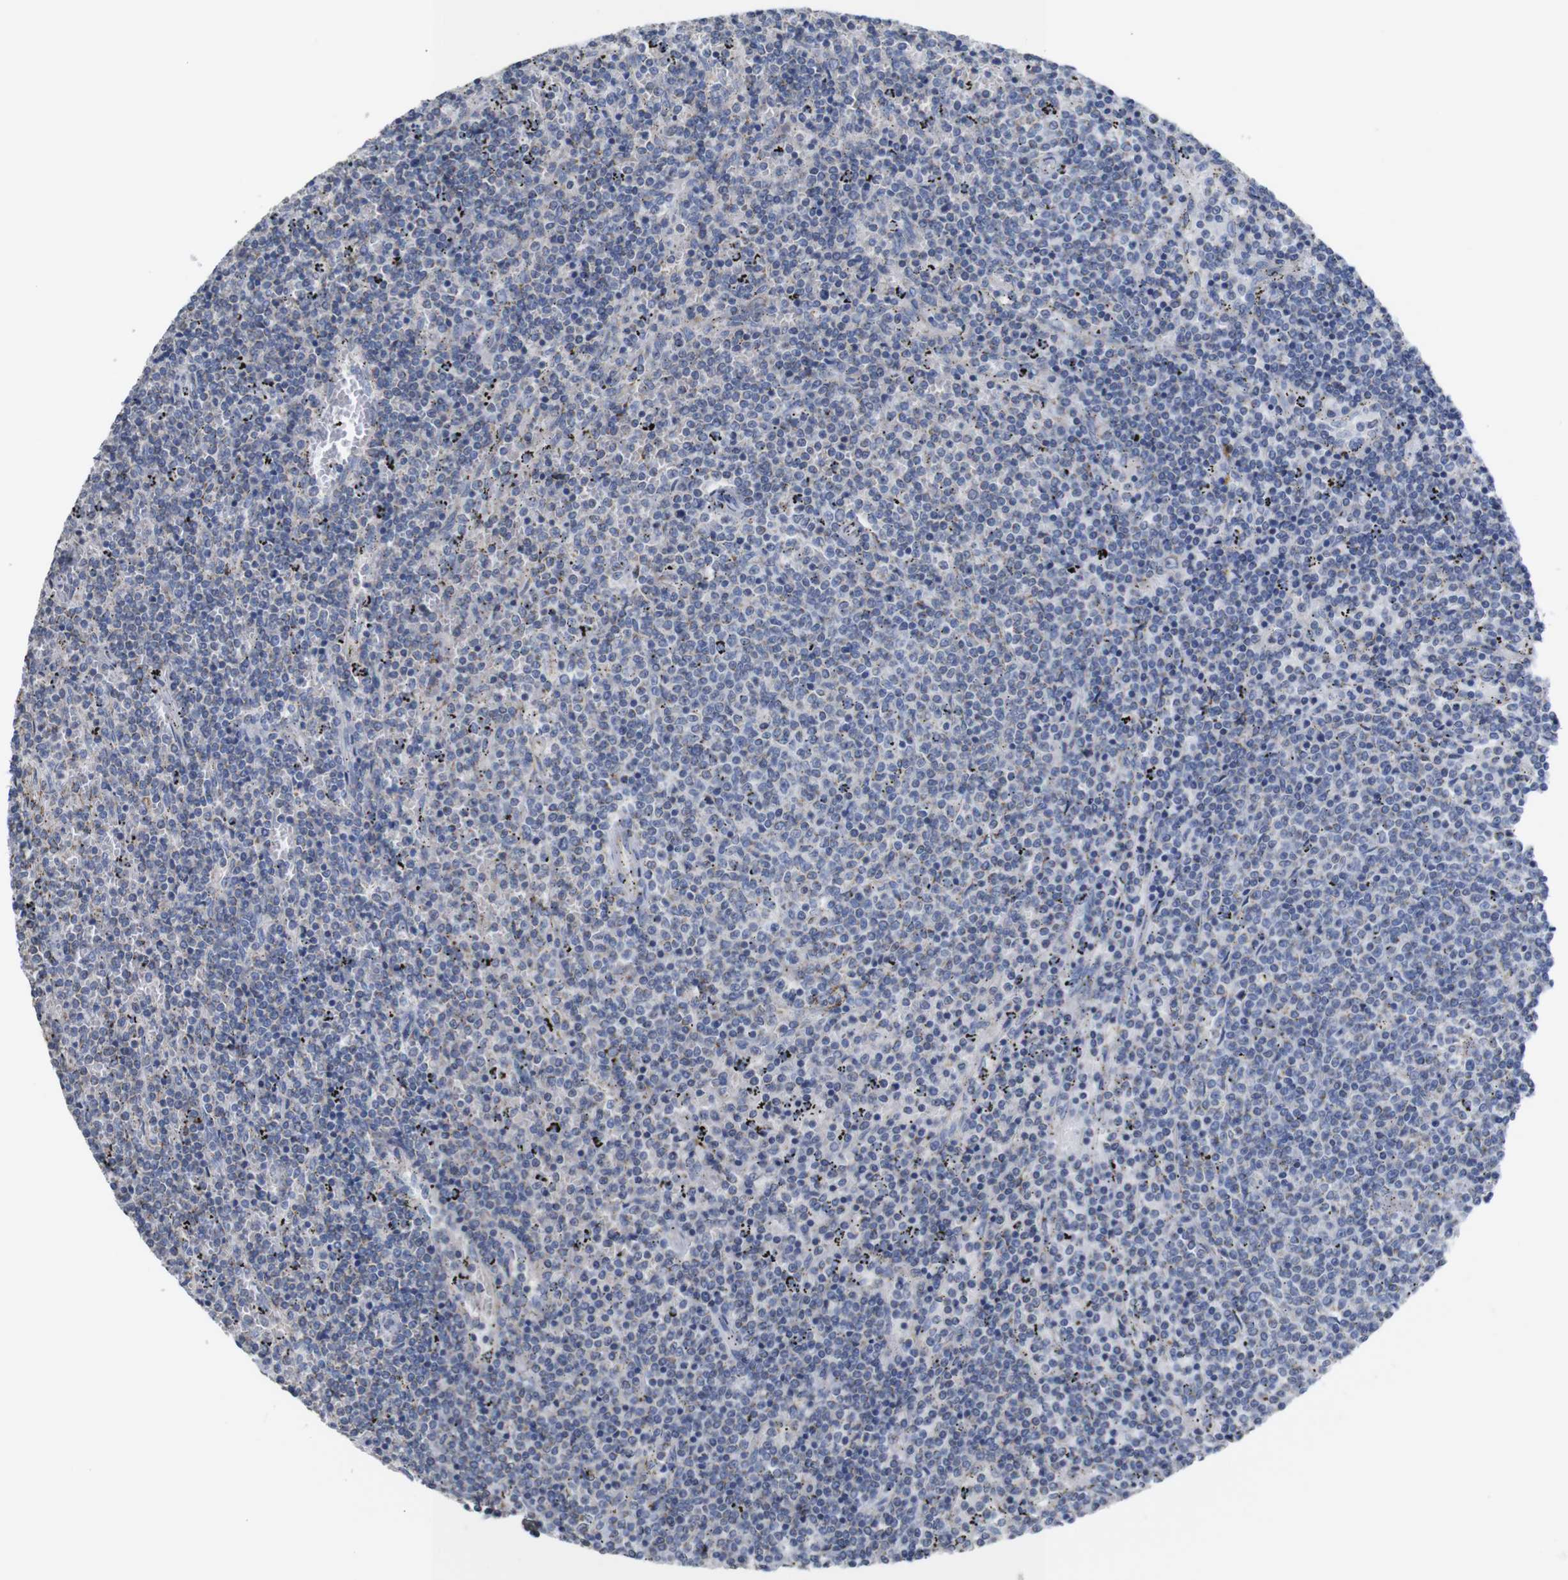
{"staining": {"intensity": "negative", "quantity": "none", "location": "none"}, "tissue": "lymphoma", "cell_type": "Tumor cells", "image_type": "cancer", "snomed": [{"axis": "morphology", "description": "Malignant lymphoma, non-Hodgkin's type, Low grade"}, {"axis": "topography", "description": "Spleen"}], "caption": "This is an immunohistochemistry micrograph of low-grade malignant lymphoma, non-Hodgkin's type. There is no staining in tumor cells.", "gene": "MAOA", "patient": {"sex": "female", "age": 50}}